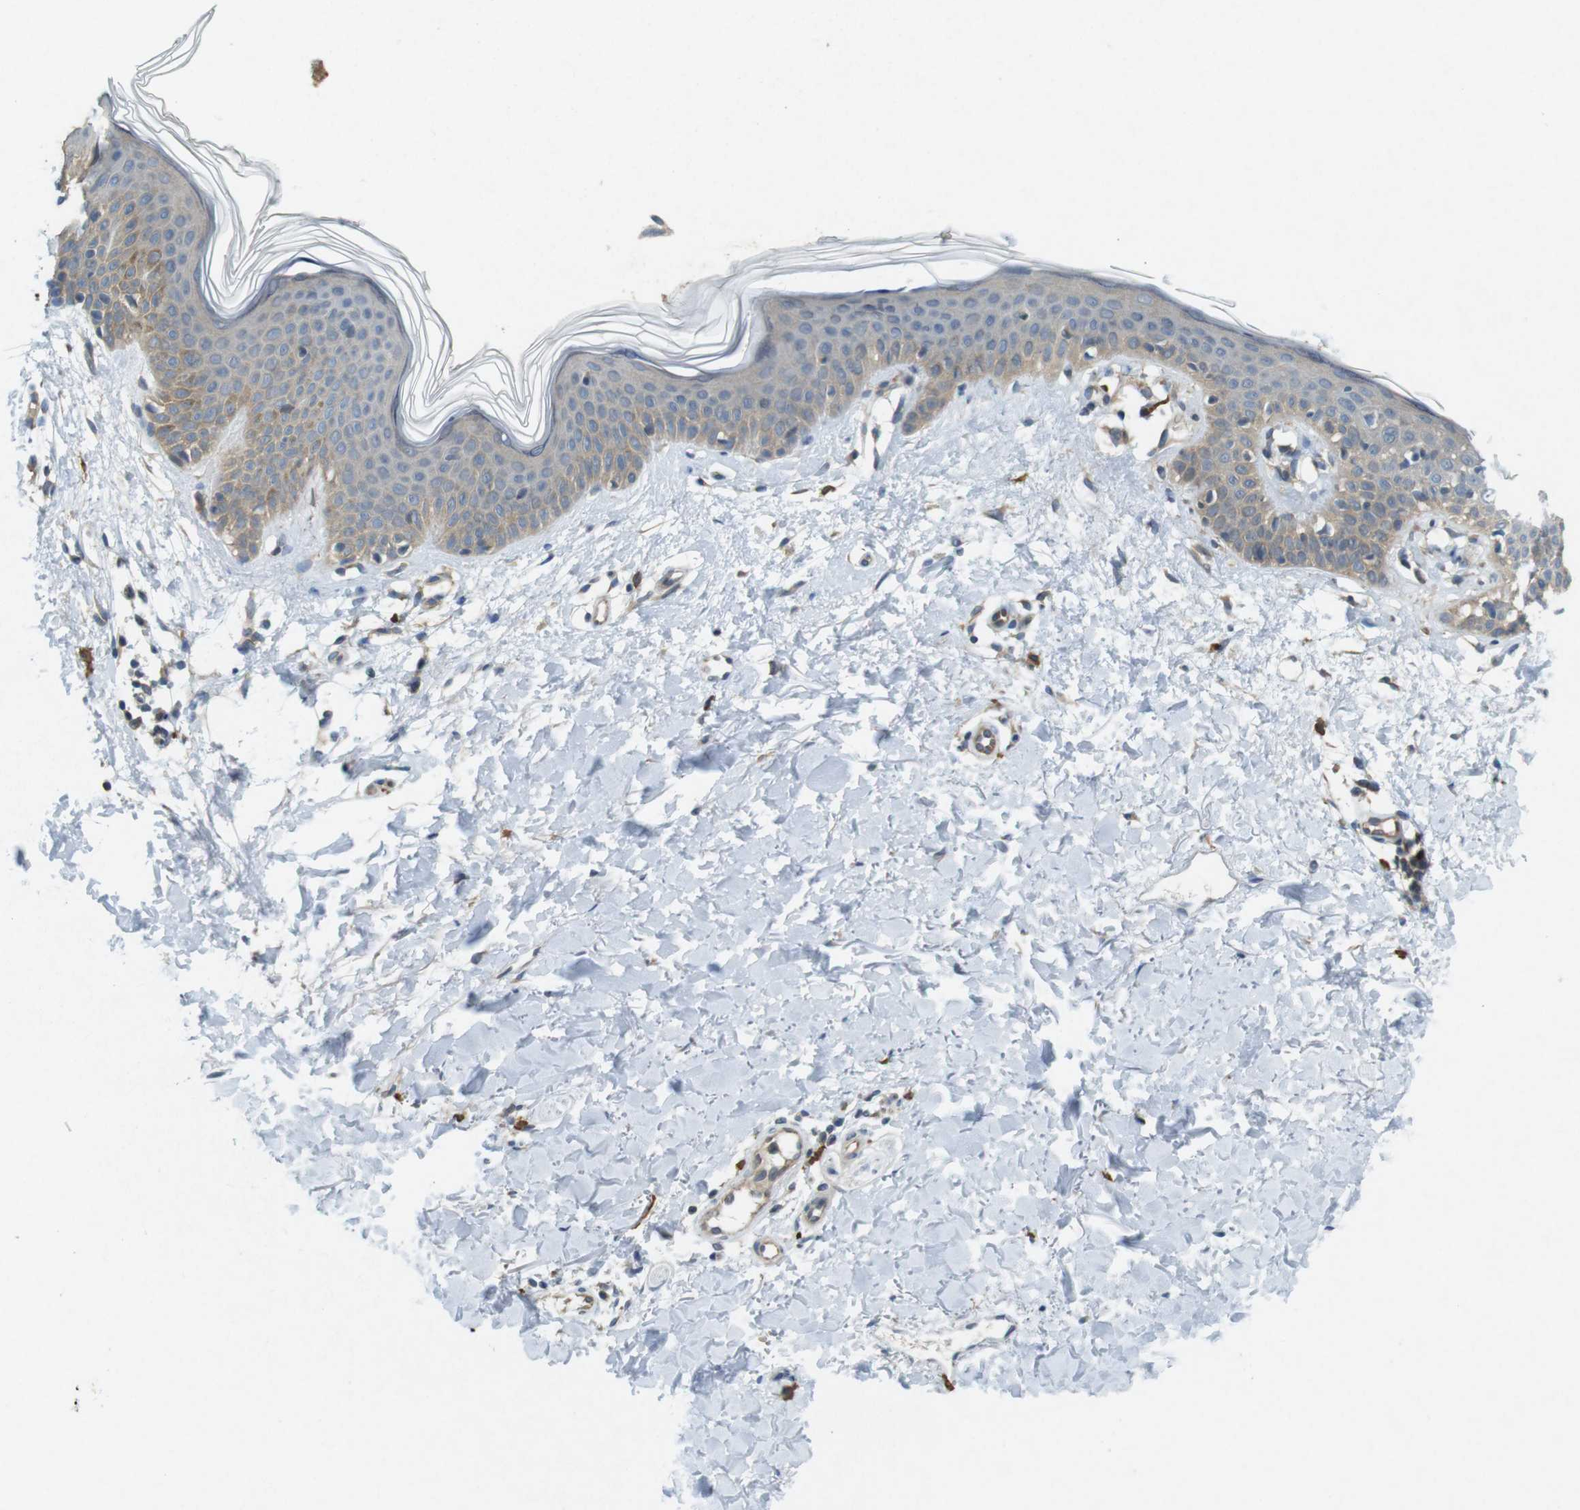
{"staining": {"intensity": "negative", "quantity": "none", "location": "none"}, "tissue": "skin", "cell_type": "Fibroblasts", "image_type": "normal", "snomed": [{"axis": "morphology", "description": "Normal tissue, NOS"}, {"axis": "topography", "description": "Skin"}], "caption": "The immunohistochemistry histopathology image has no significant expression in fibroblasts of skin.", "gene": "SUGT1", "patient": {"sex": "female", "age": 56}}